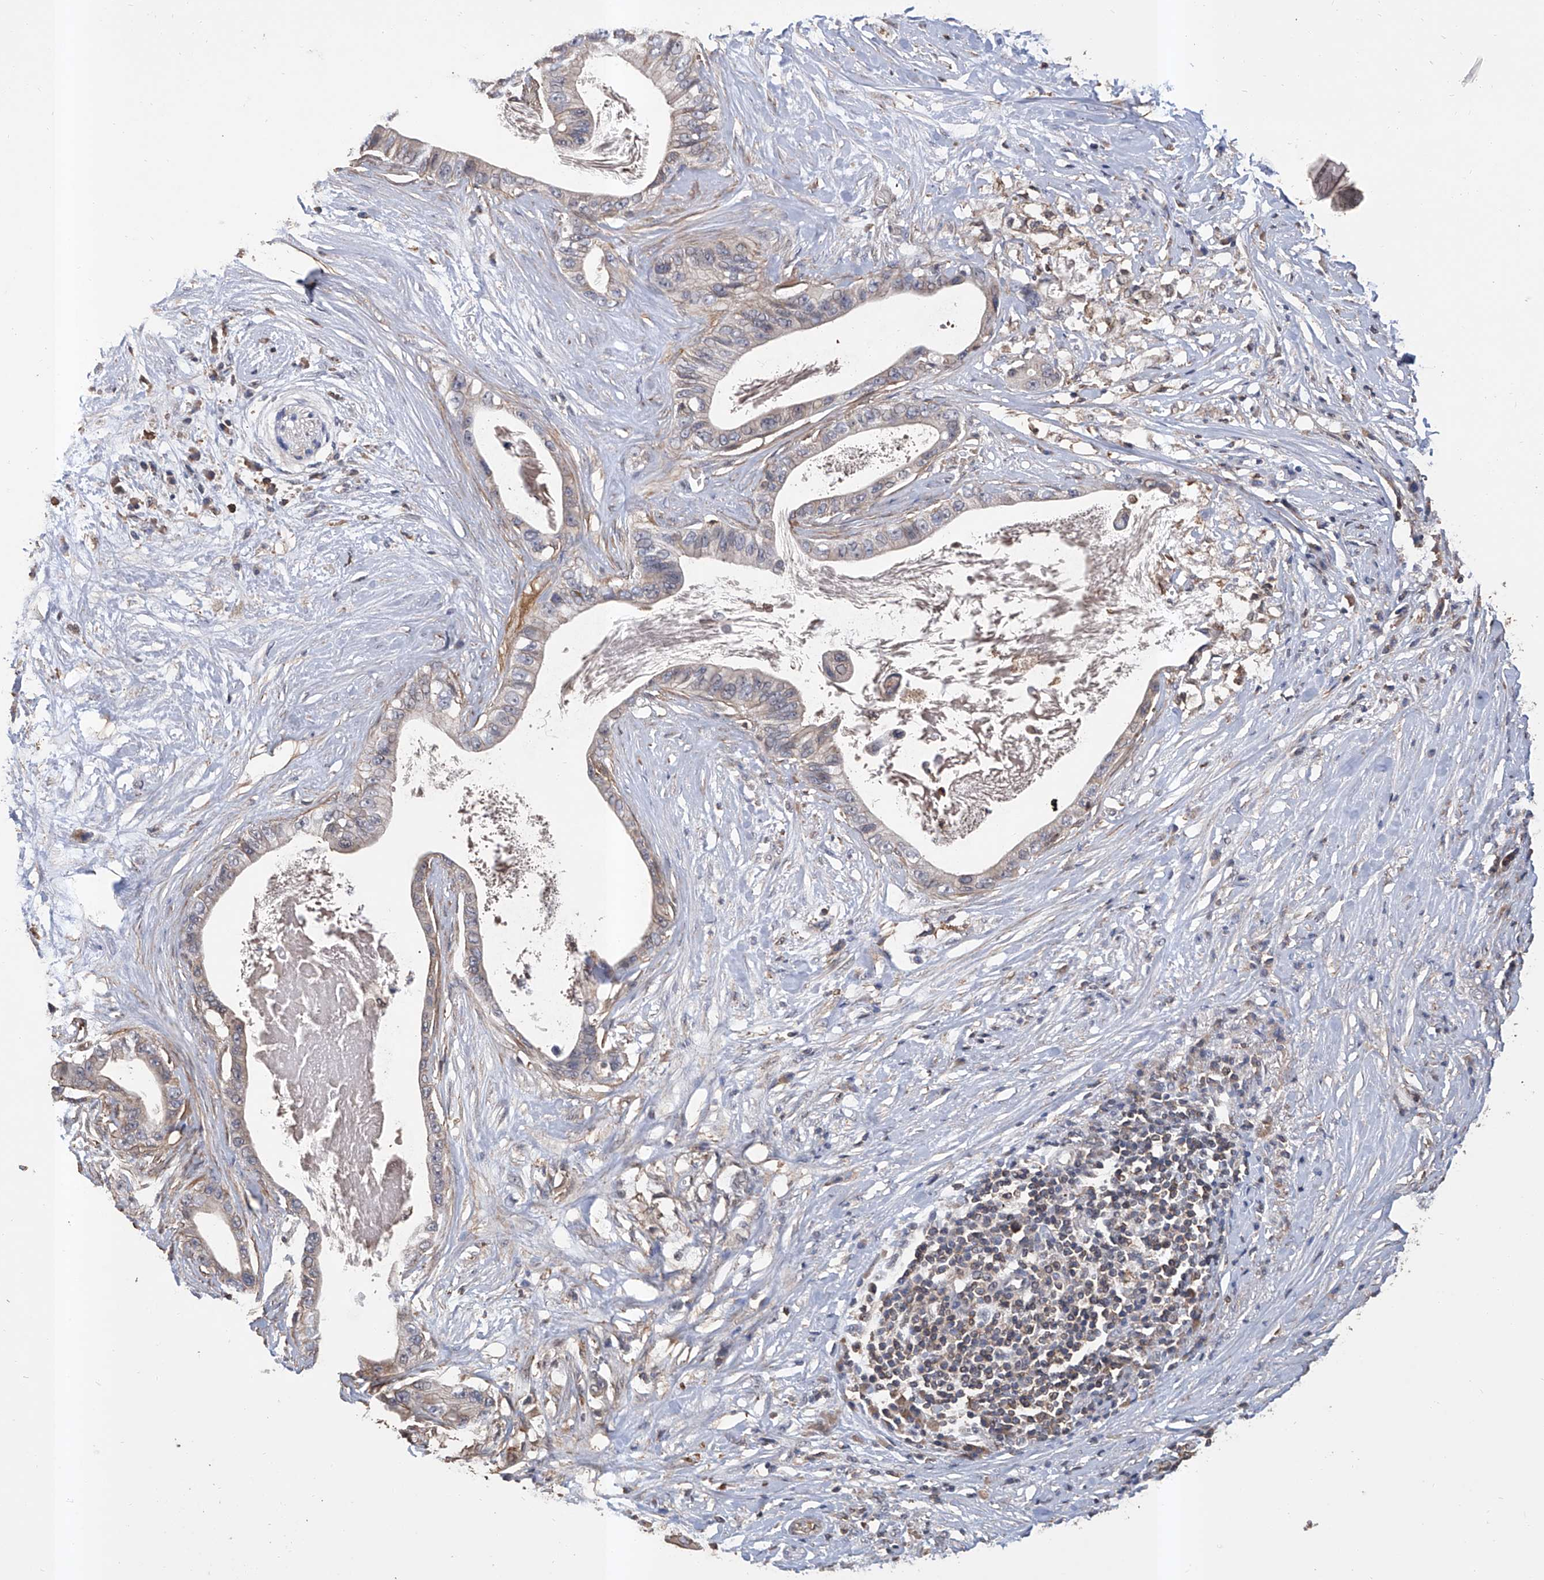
{"staining": {"intensity": "weak", "quantity": "25%-75%", "location": "cytoplasmic/membranous"}, "tissue": "pancreatic cancer", "cell_type": "Tumor cells", "image_type": "cancer", "snomed": [{"axis": "morphology", "description": "Adenocarcinoma, NOS"}, {"axis": "topography", "description": "Pancreas"}], "caption": "DAB immunohistochemical staining of pancreatic adenocarcinoma displays weak cytoplasmic/membranous protein expression in approximately 25%-75% of tumor cells.", "gene": "GPT", "patient": {"sex": "male", "age": 77}}